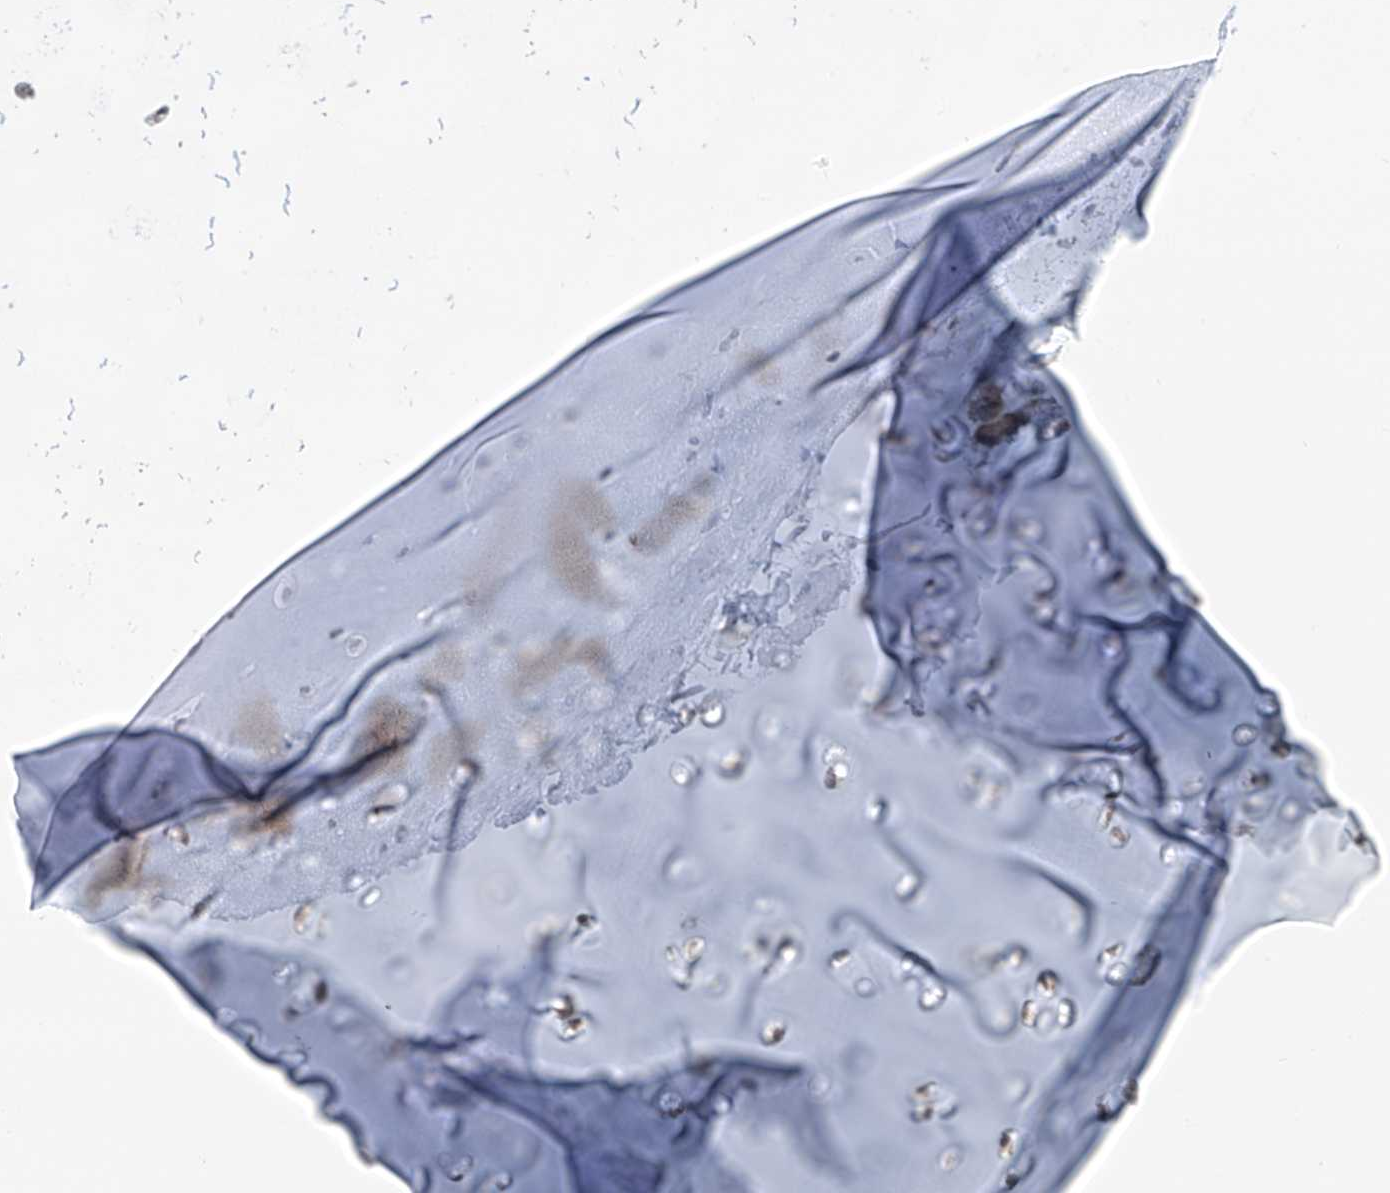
{"staining": {"intensity": "negative", "quantity": "none", "location": "none"}, "tissue": "adipose tissue", "cell_type": "Adipocytes", "image_type": "normal", "snomed": [{"axis": "morphology", "description": "Normal tissue, NOS"}, {"axis": "morphology", "description": "Basal cell carcinoma"}, {"axis": "topography", "description": "Cartilage tissue"}, {"axis": "topography", "description": "Nasopharynx"}, {"axis": "topography", "description": "Oral tissue"}], "caption": "High power microscopy histopathology image of an immunohistochemistry image of unremarkable adipose tissue, revealing no significant positivity in adipocytes.", "gene": "KCNK10", "patient": {"sex": "female", "age": 77}}